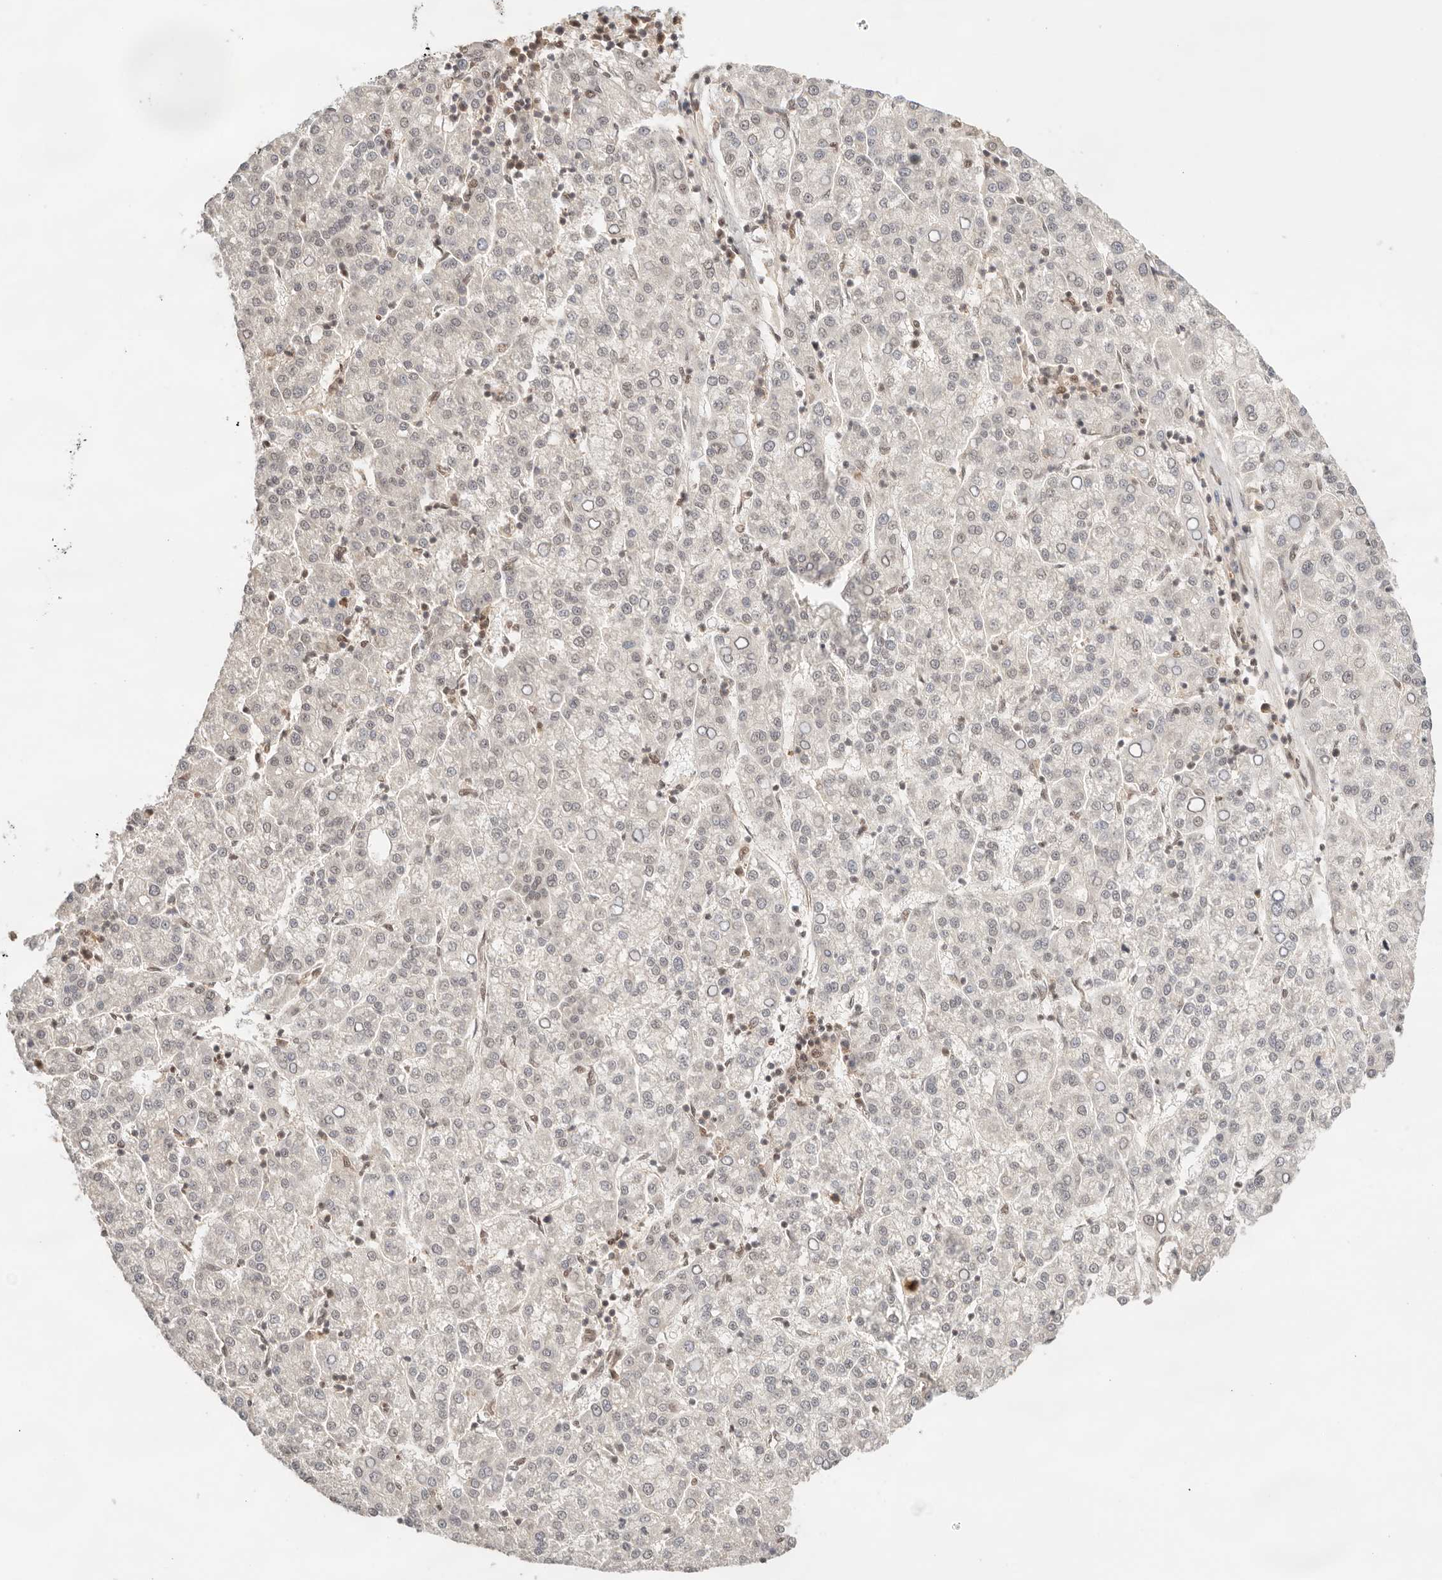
{"staining": {"intensity": "weak", "quantity": "<25%", "location": "nuclear"}, "tissue": "liver cancer", "cell_type": "Tumor cells", "image_type": "cancer", "snomed": [{"axis": "morphology", "description": "Carcinoma, Hepatocellular, NOS"}, {"axis": "topography", "description": "Liver"}], "caption": "High magnification brightfield microscopy of liver hepatocellular carcinoma stained with DAB (3,3'-diaminobenzidine) (brown) and counterstained with hematoxylin (blue): tumor cells show no significant expression.", "gene": "GTF2E2", "patient": {"sex": "female", "age": 58}}